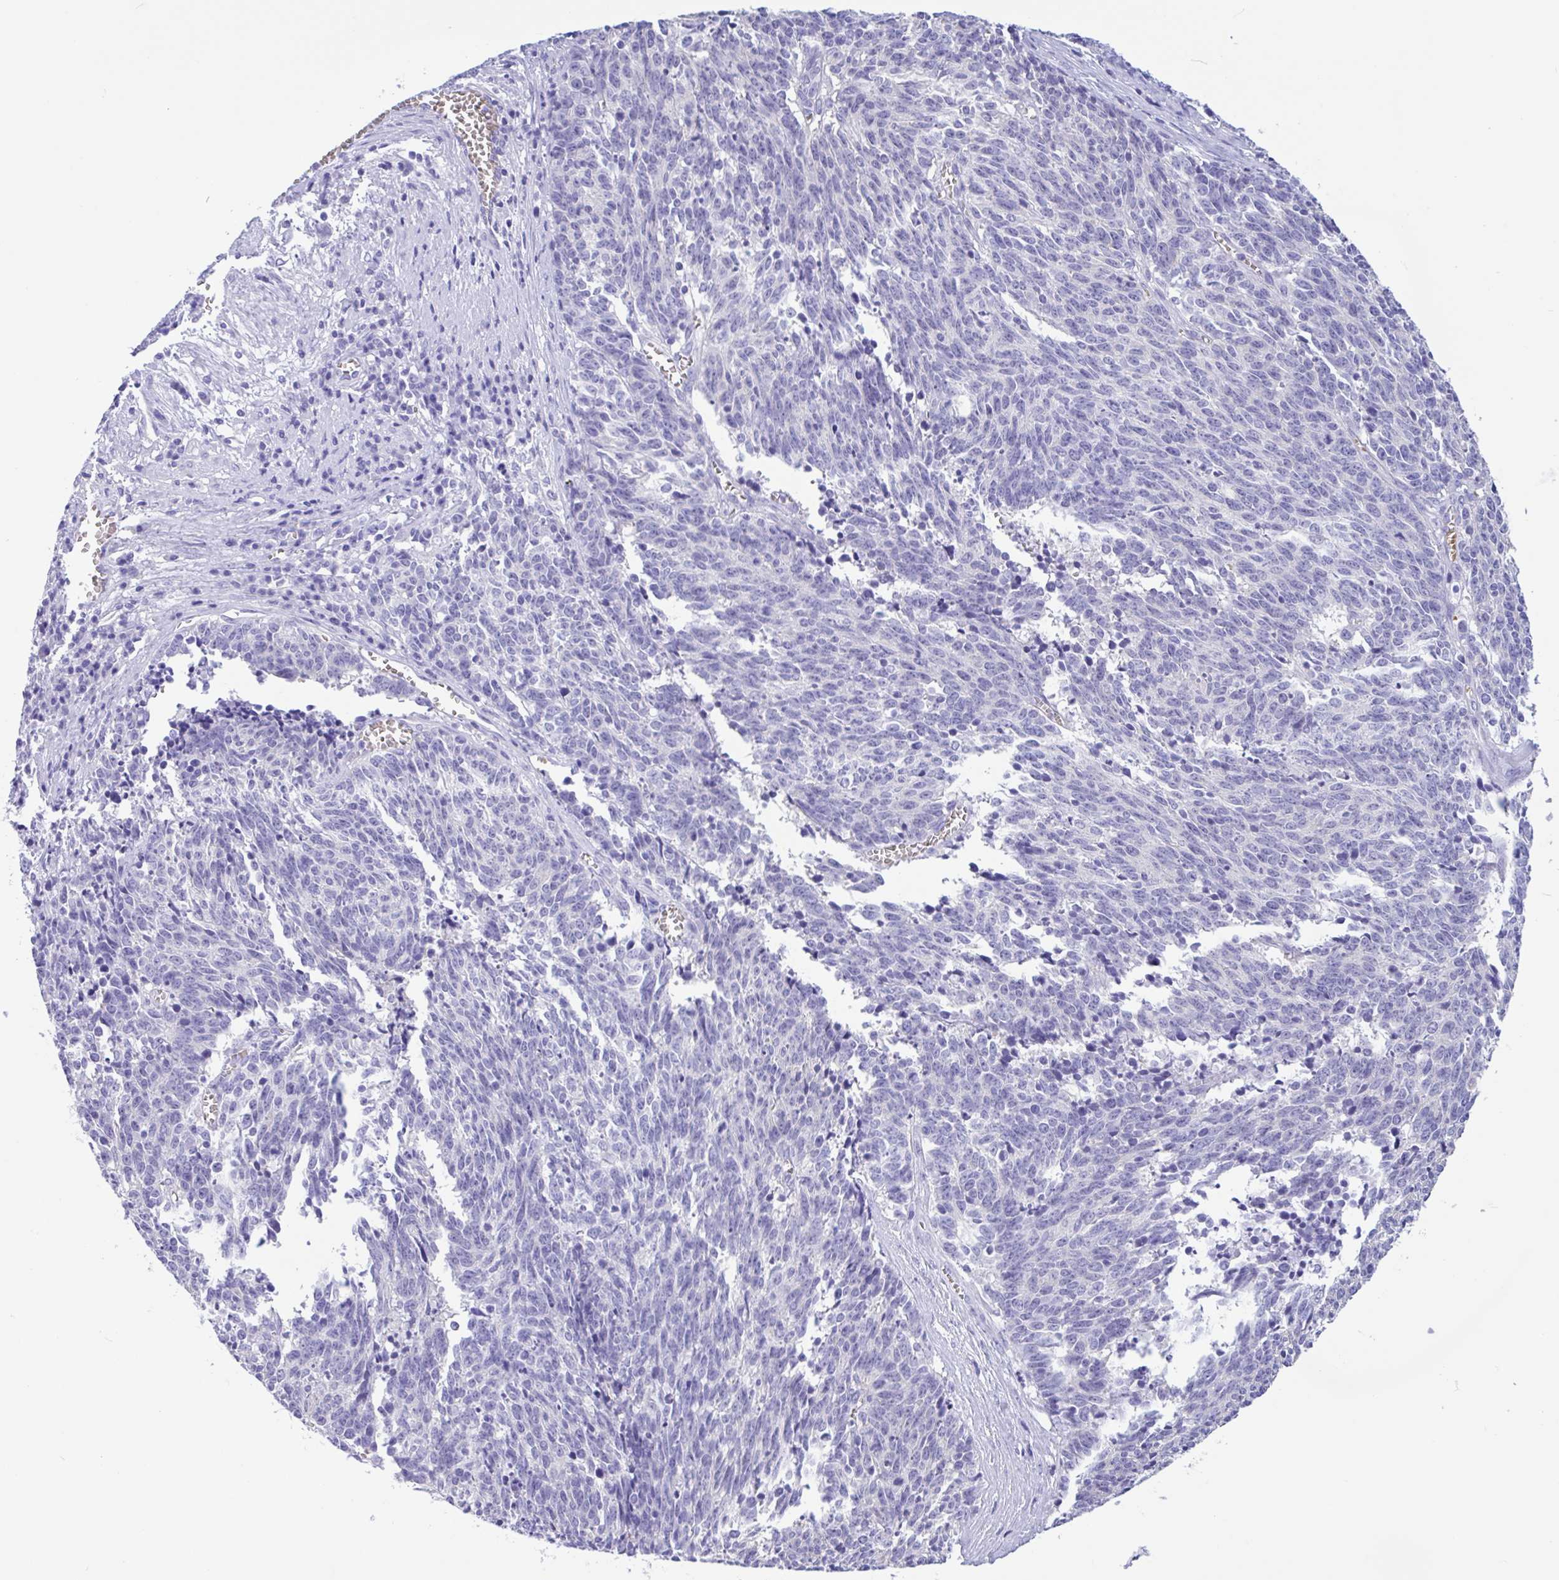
{"staining": {"intensity": "negative", "quantity": "none", "location": "none"}, "tissue": "cervical cancer", "cell_type": "Tumor cells", "image_type": "cancer", "snomed": [{"axis": "morphology", "description": "Squamous cell carcinoma, NOS"}, {"axis": "topography", "description": "Cervix"}], "caption": "Cervical cancer (squamous cell carcinoma) stained for a protein using IHC exhibits no positivity tumor cells.", "gene": "TMEM79", "patient": {"sex": "female", "age": 29}}